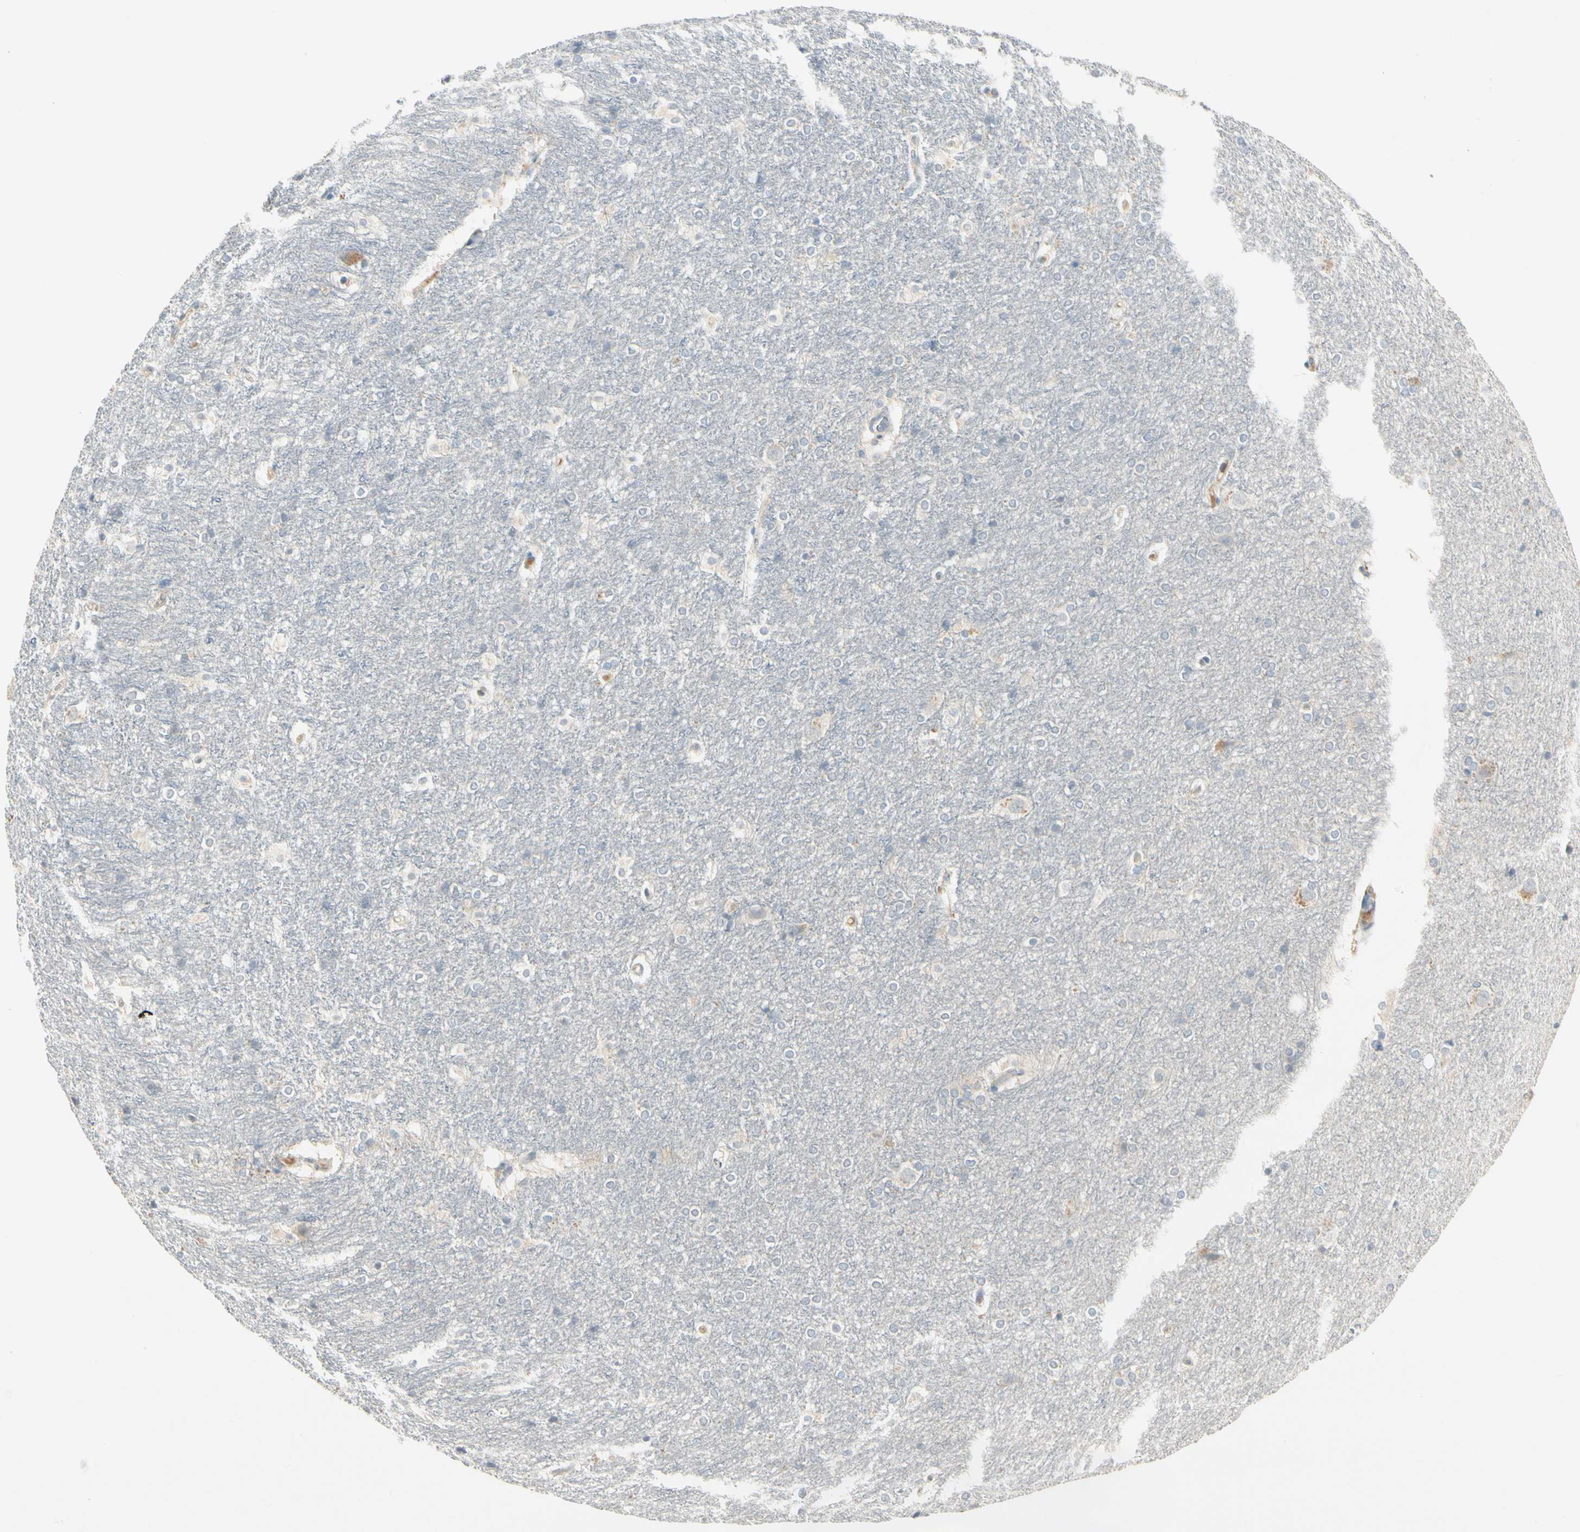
{"staining": {"intensity": "negative", "quantity": "none", "location": "none"}, "tissue": "hippocampus", "cell_type": "Glial cells", "image_type": "normal", "snomed": [{"axis": "morphology", "description": "Normal tissue, NOS"}, {"axis": "topography", "description": "Hippocampus"}], "caption": "Immunohistochemistry image of normal human hippocampus stained for a protein (brown), which demonstrates no staining in glial cells. Brightfield microscopy of immunohistochemistry (IHC) stained with DAB (brown) and hematoxylin (blue), captured at high magnification.", "gene": "PRSS21", "patient": {"sex": "female", "age": 19}}